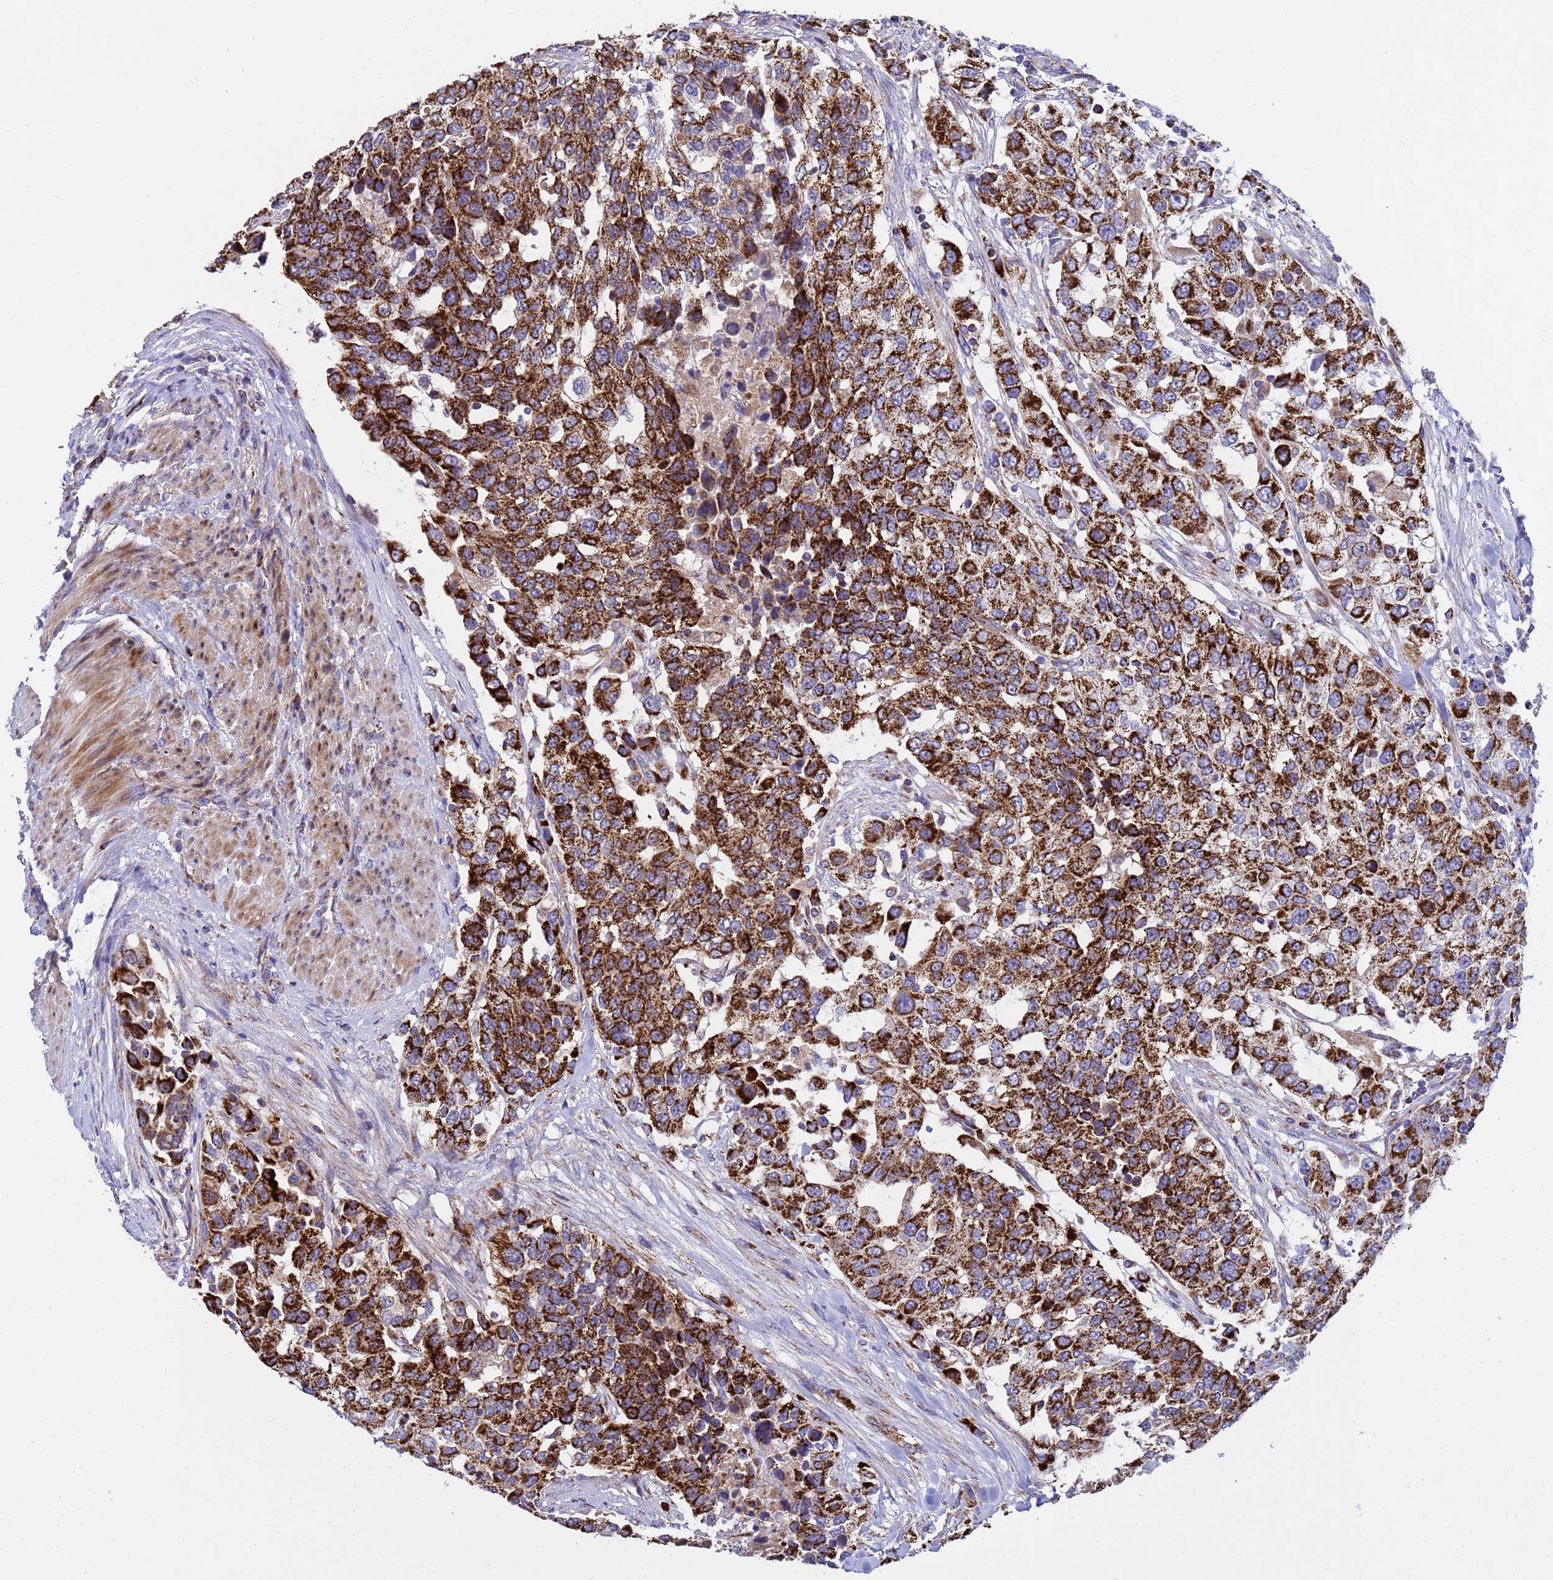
{"staining": {"intensity": "strong", "quantity": ">75%", "location": "cytoplasmic/membranous"}, "tissue": "urothelial cancer", "cell_type": "Tumor cells", "image_type": "cancer", "snomed": [{"axis": "morphology", "description": "Urothelial carcinoma, High grade"}, {"axis": "topography", "description": "Urinary bladder"}], "caption": "Immunohistochemistry (DAB) staining of urothelial cancer exhibits strong cytoplasmic/membranous protein positivity in about >75% of tumor cells.", "gene": "TUBGCP3", "patient": {"sex": "female", "age": 80}}